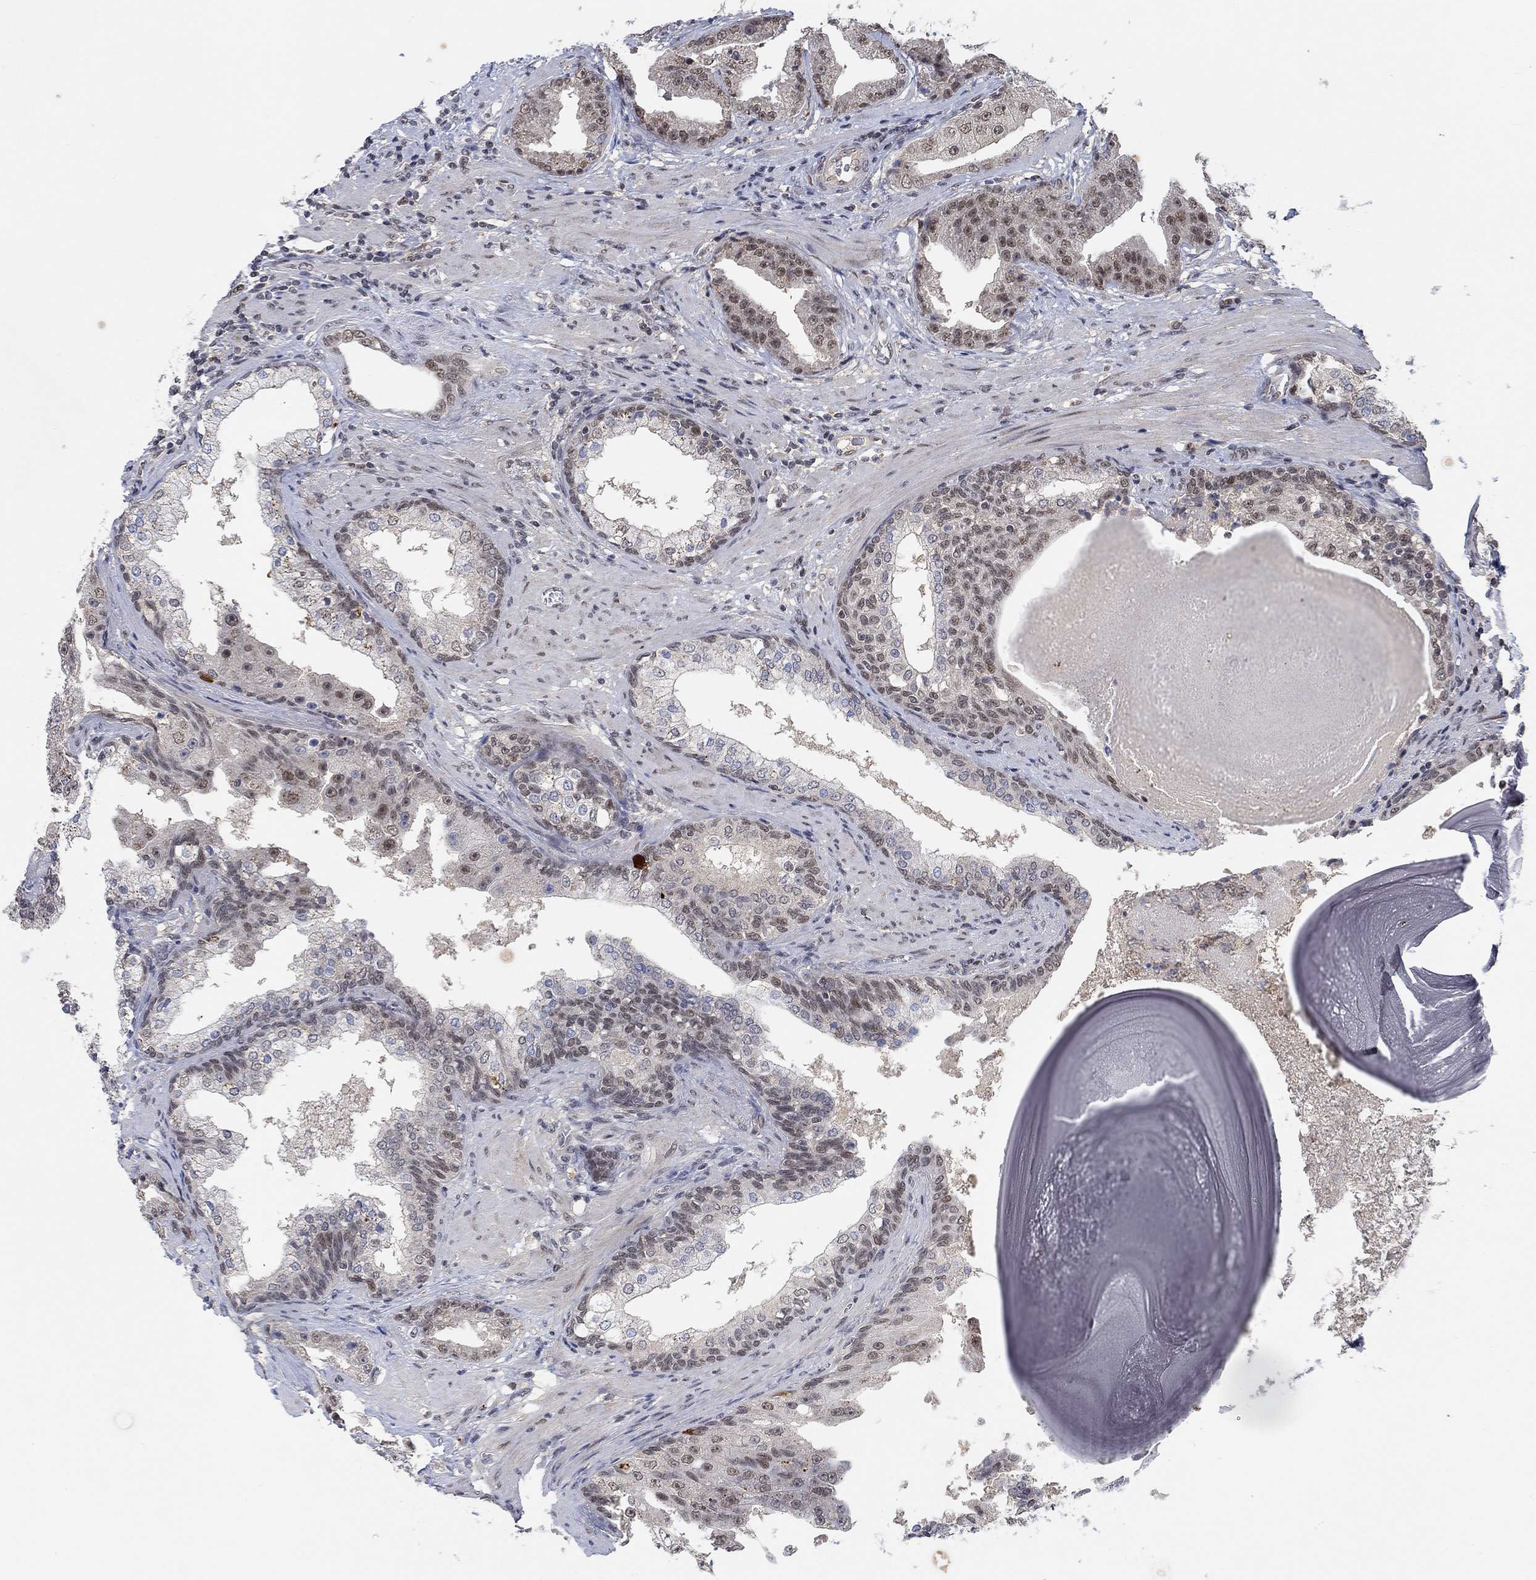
{"staining": {"intensity": "moderate", "quantity": "<25%", "location": "nuclear"}, "tissue": "prostate cancer", "cell_type": "Tumor cells", "image_type": "cancer", "snomed": [{"axis": "morphology", "description": "Adenocarcinoma, Low grade"}, {"axis": "topography", "description": "Prostate"}], "caption": "The immunohistochemical stain shows moderate nuclear positivity in tumor cells of low-grade adenocarcinoma (prostate) tissue. (DAB (3,3'-diaminobenzidine) = brown stain, brightfield microscopy at high magnification).", "gene": "THAP8", "patient": {"sex": "male", "age": 62}}